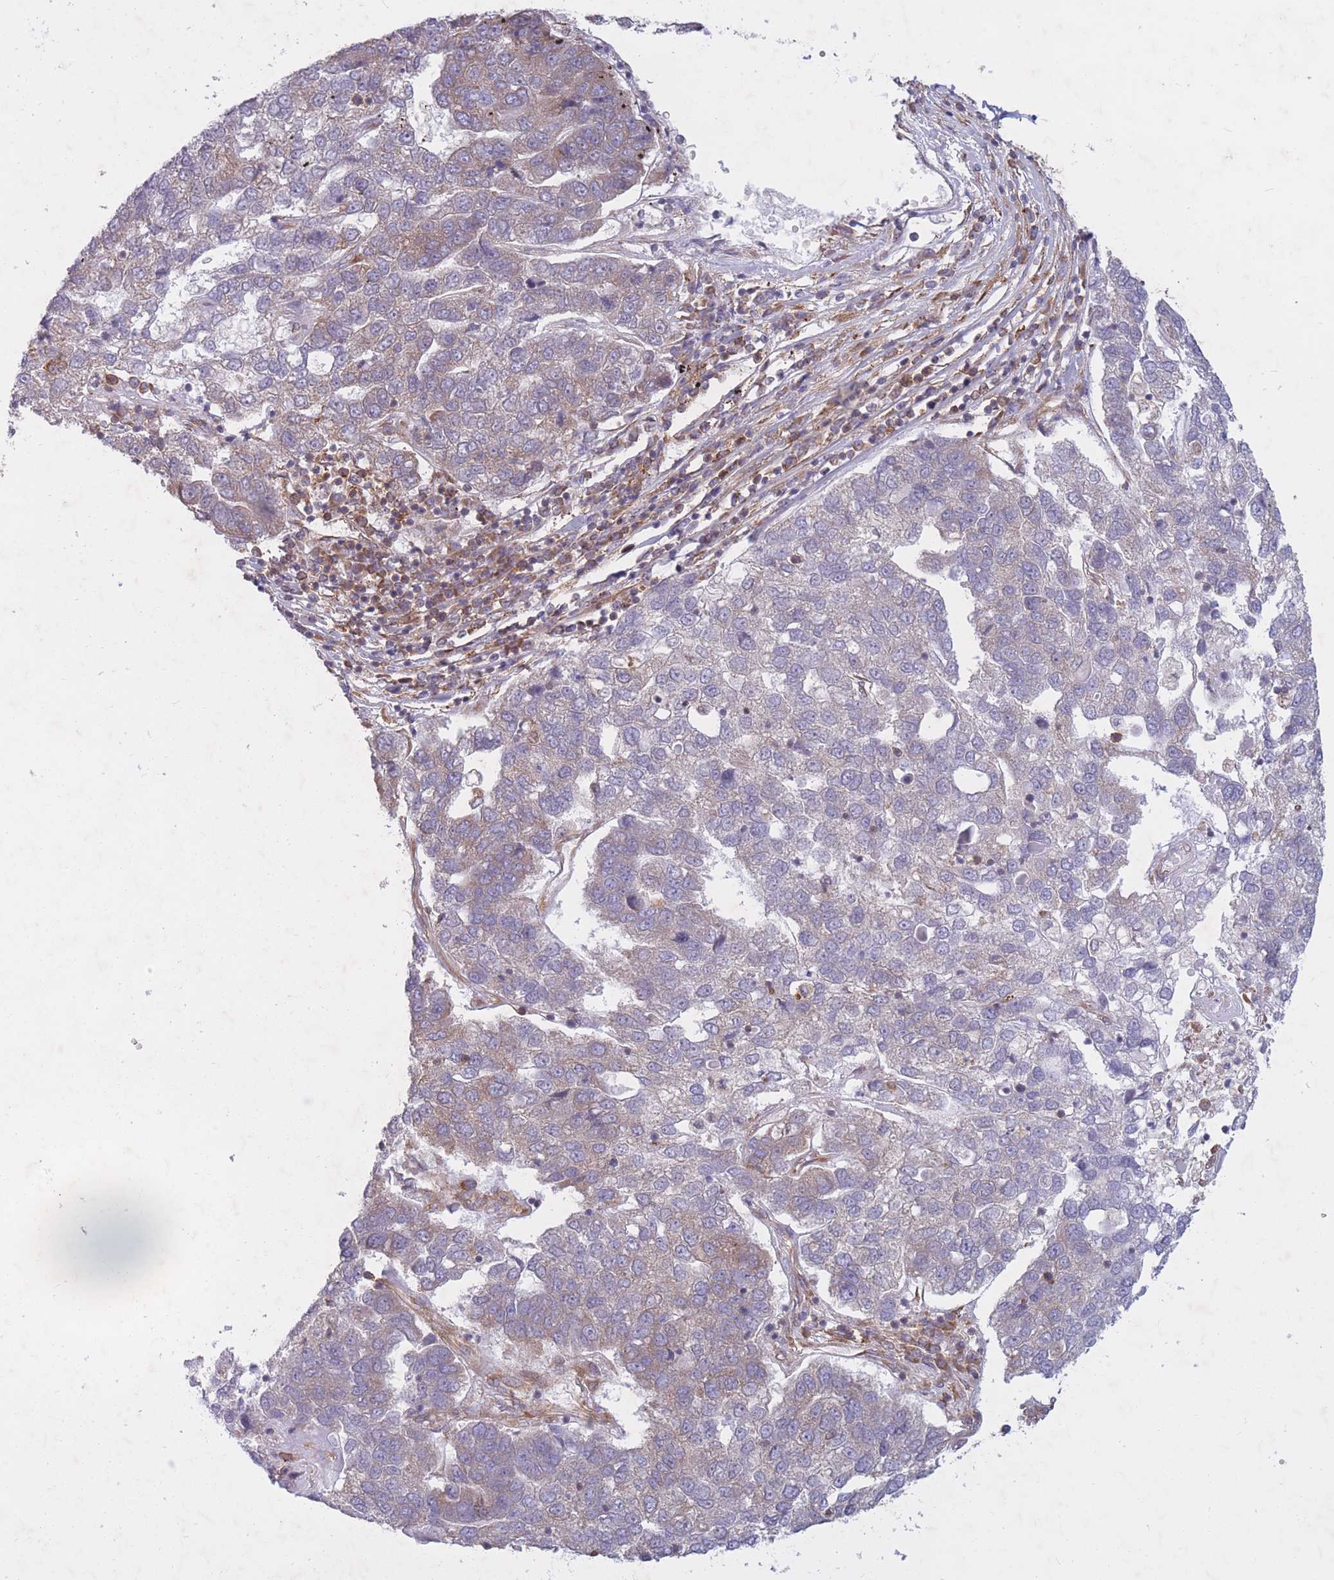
{"staining": {"intensity": "weak", "quantity": "25%-75%", "location": "cytoplasmic/membranous"}, "tissue": "pancreatic cancer", "cell_type": "Tumor cells", "image_type": "cancer", "snomed": [{"axis": "morphology", "description": "Adenocarcinoma, NOS"}, {"axis": "topography", "description": "Pancreas"}], "caption": "Pancreatic cancer (adenocarcinoma) tissue demonstrates weak cytoplasmic/membranous expression in about 25%-75% of tumor cells", "gene": "CCDC124", "patient": {"sex": "female", "age": 61}}